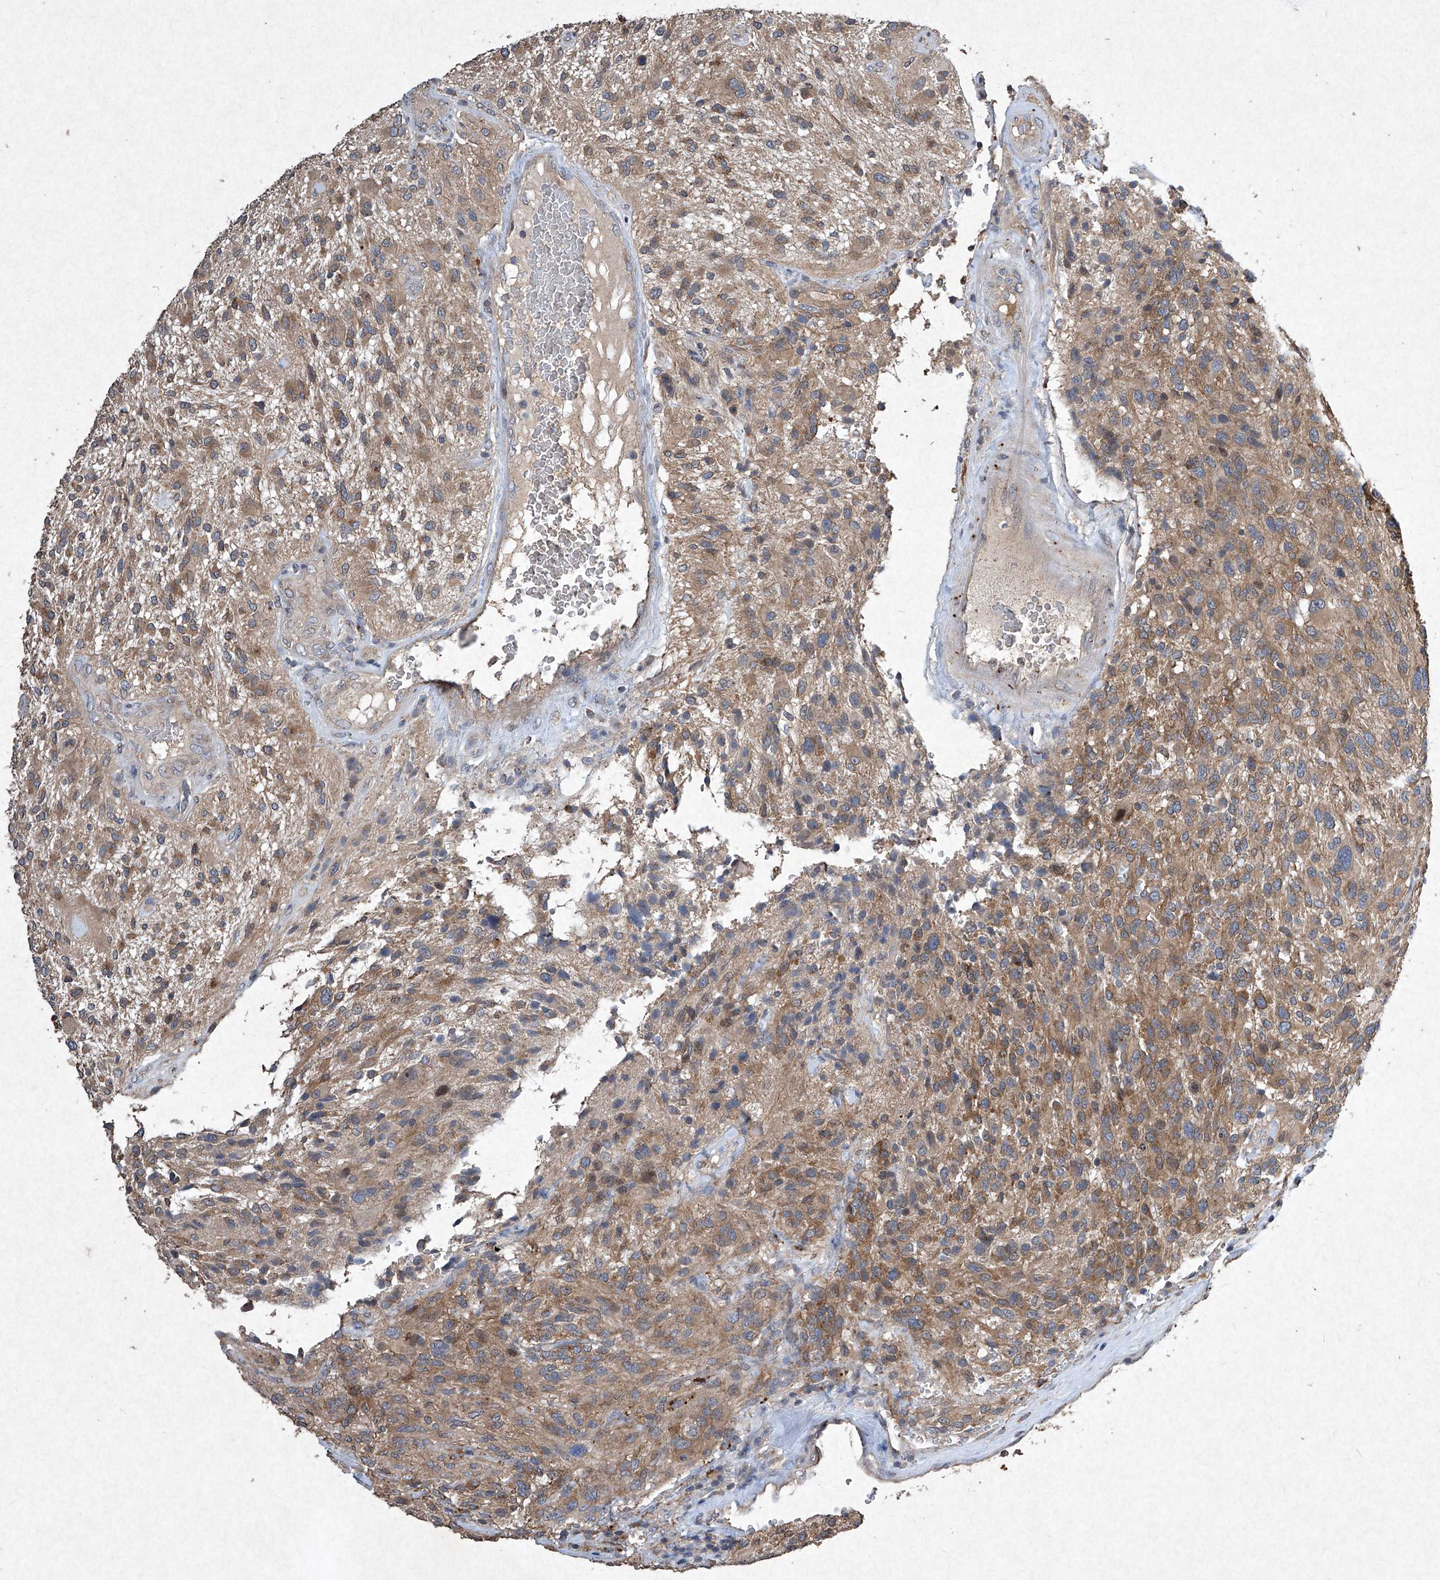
{"staining": {"intensity": "moderate", "quantity": "25%-75%", "location": "cytoplasmic/membranous"}, "tissue": "glioma", "cell_type": "Tumor cells", "image_type": "cancer", "snomed": [{"axis": "morphology", "description": "Glioma, malignant, High grade"}, {"axis": "topography", "description": "Brain"}], "caption": "High-magnification brightfield microscopy of high-grade glioma (malignant) stained with DAB (3,3'-diaminobenzidine) (brown) and counterstained with hematoxylin (blue). tumor cells exhibit moderate cytoplasmic/membranous expression is seen in about25%-75% of cells.", "gene": "MED16", "patient": {"sex": "male", "age": 47}}